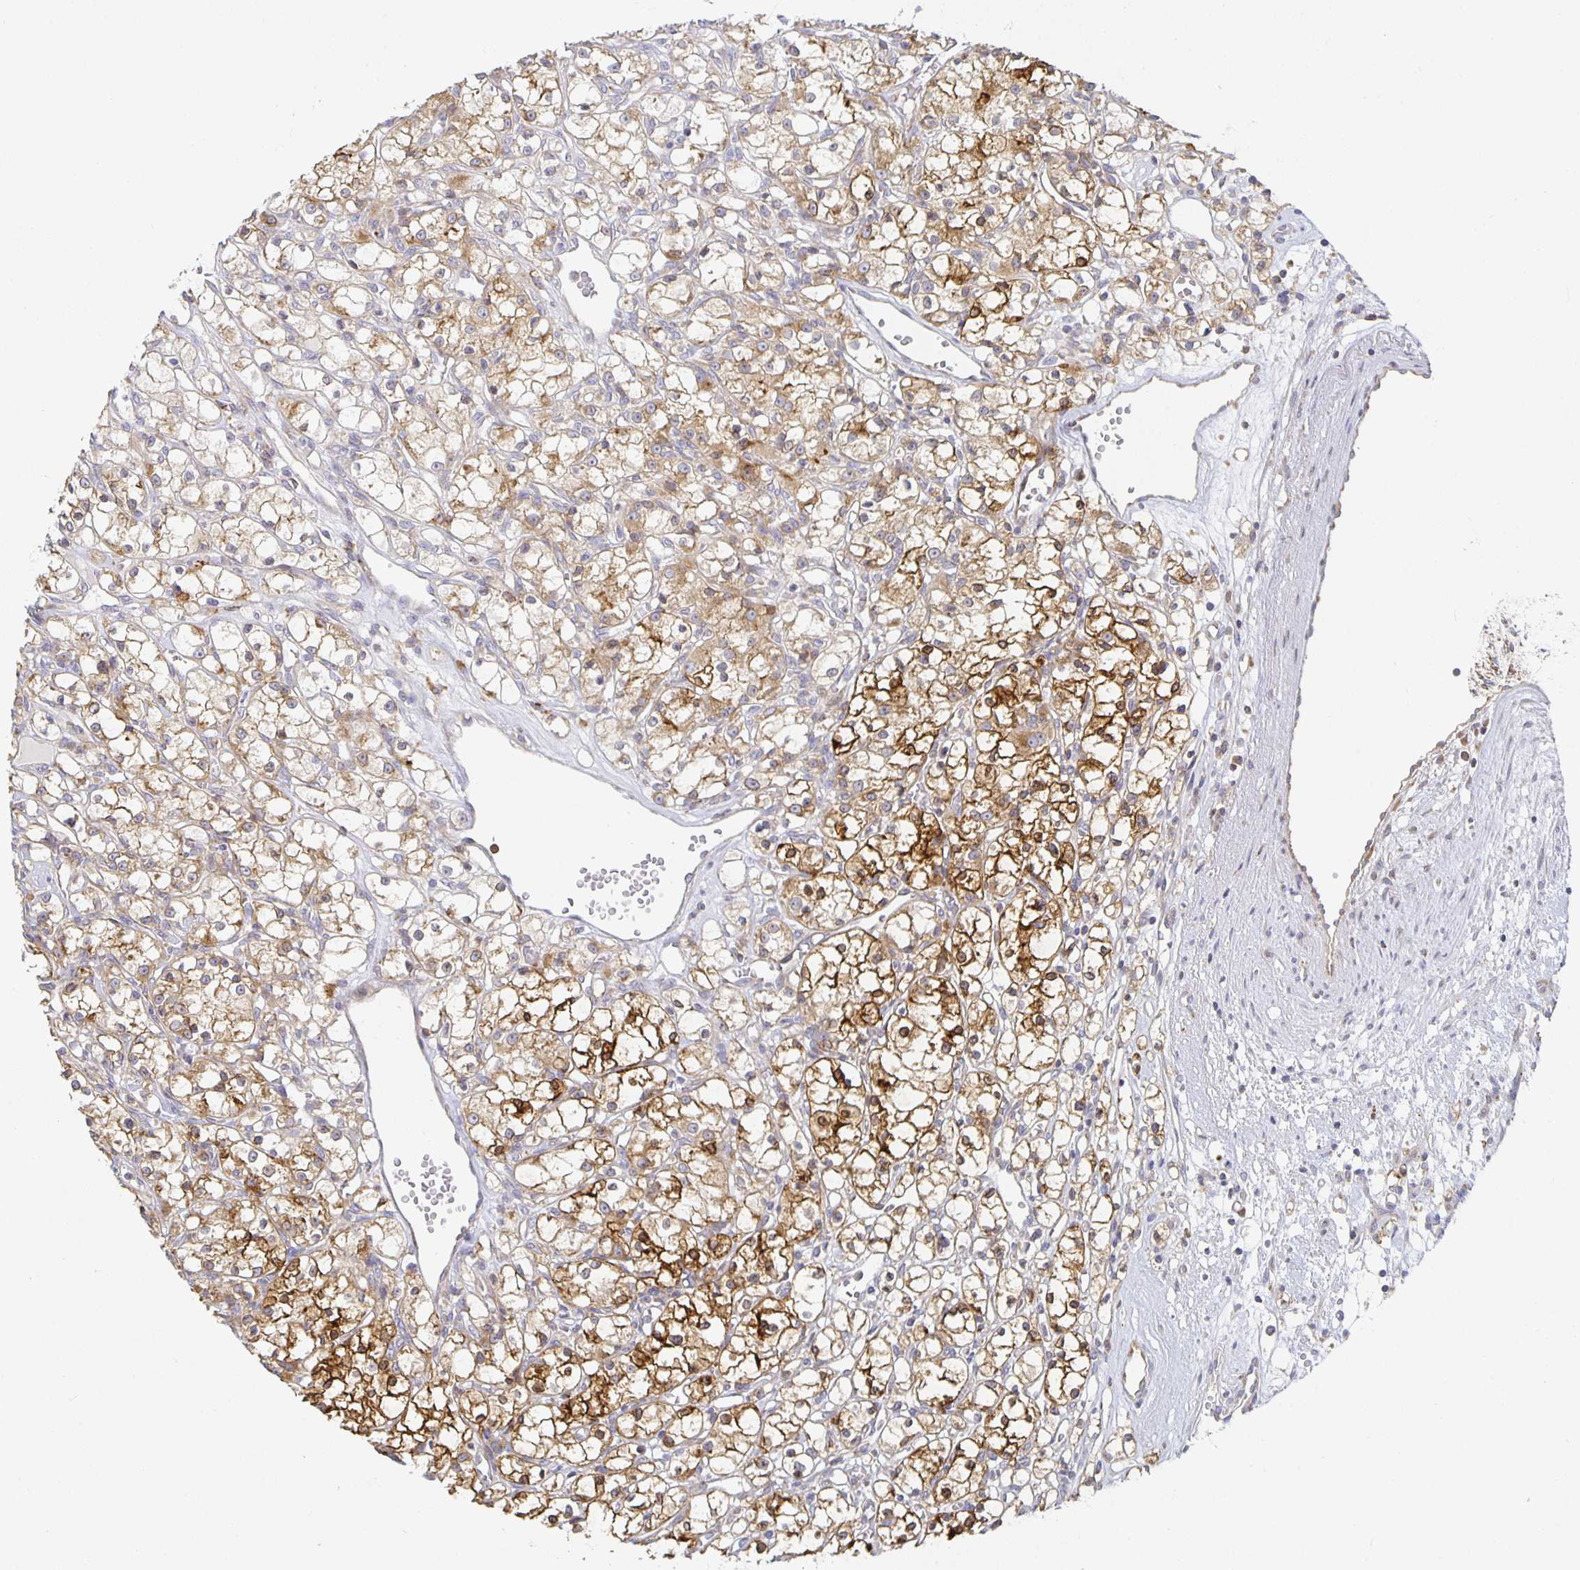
{"staining": {"intensity": "moderate", "quantity": ">75%", "location": "cytoplasmic/membranous"}, "tissue": "renal cancer", "cell_type": "Tumor cells", "image_type": "cancer", "snomed": [{"axis": "morphology", "description": "Adenocarcinoma, NOS"}, {"axis": "topography", "description": "Kidney"}], "caption": "Moderate cytoplasmic/membranous positivity for a protein is identified in about >75% of tumor cells of renal cancer (adenocarcinoma) using immunohistochemistry.", "gene": "NOMO1", "patient": {"sex": "female", "age": 59}}